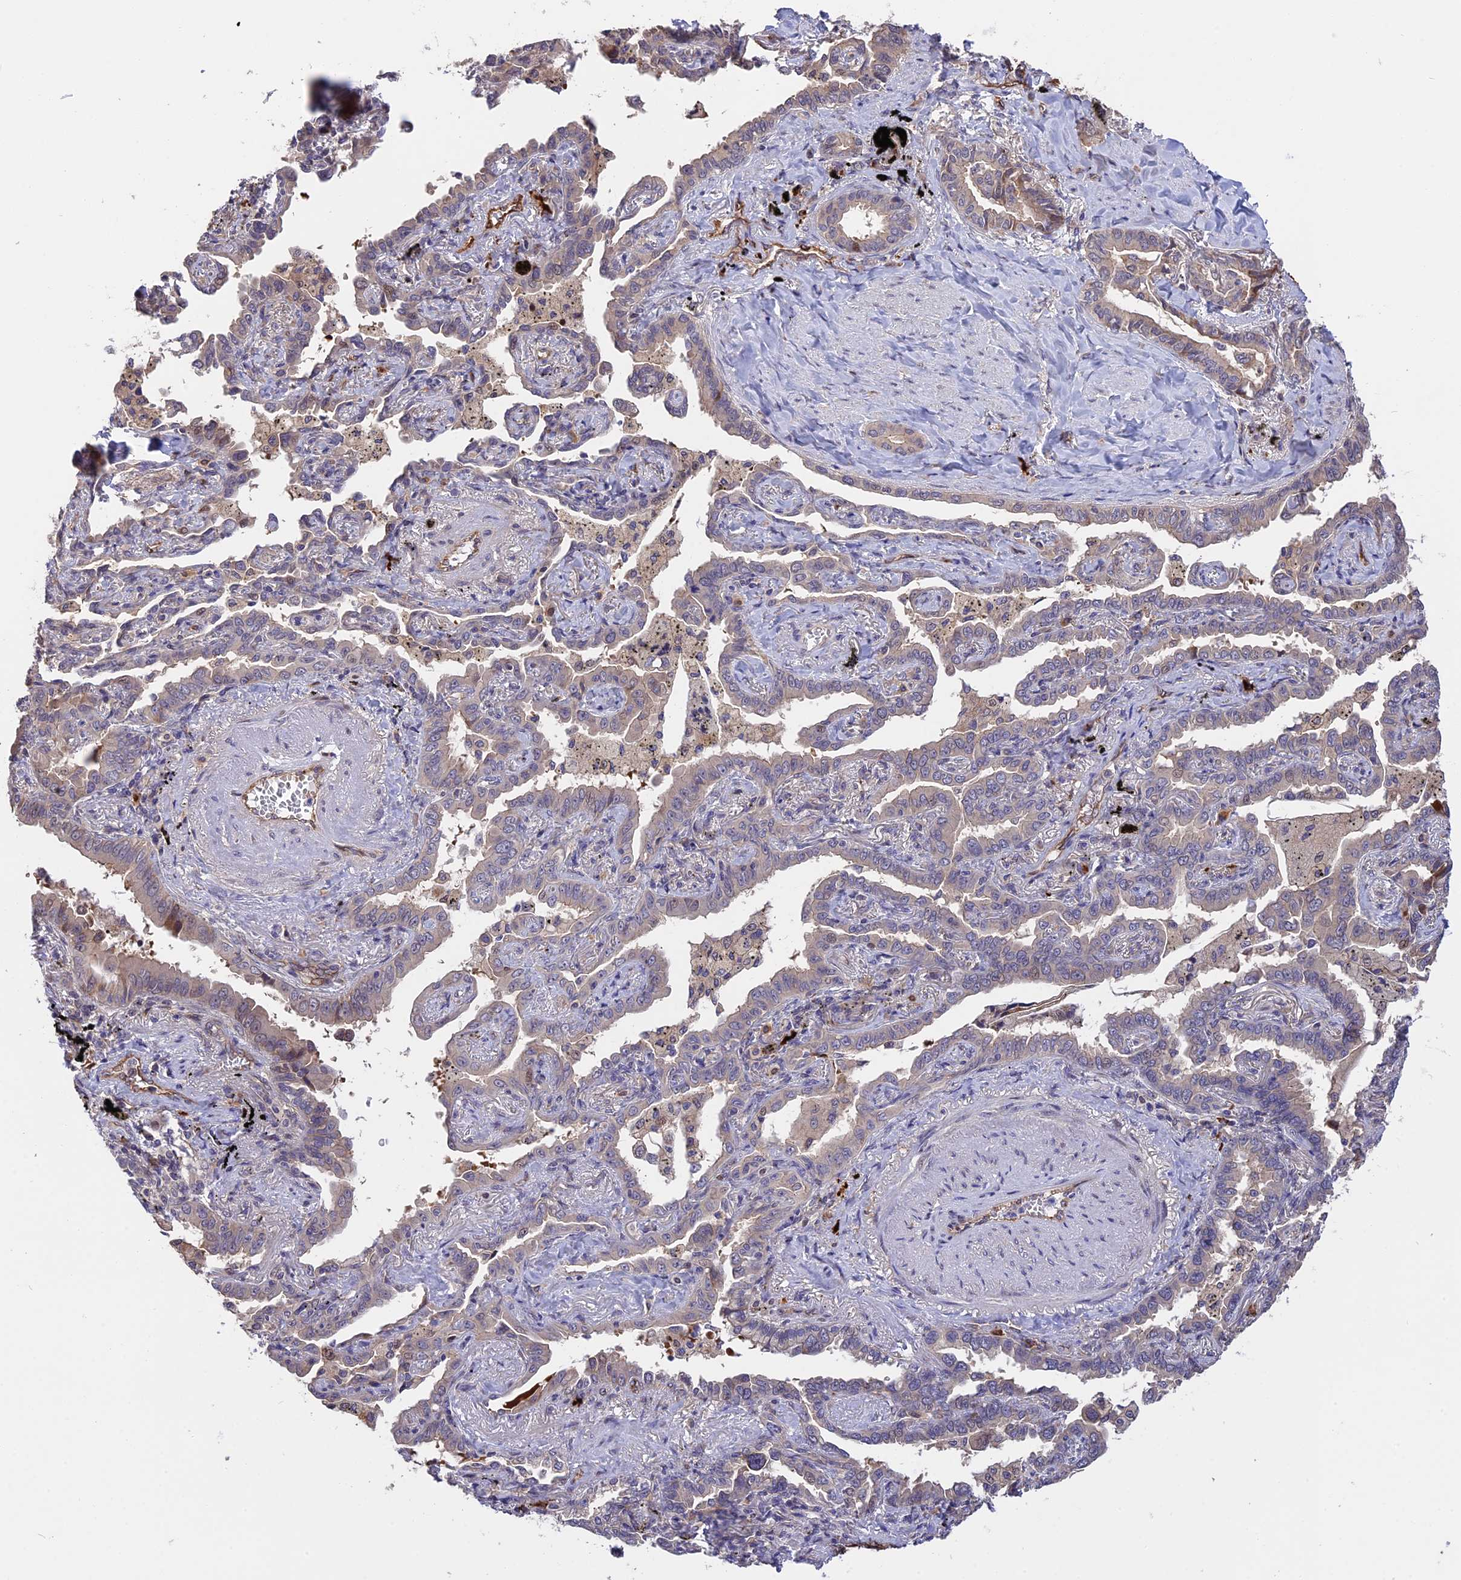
{"staining": {"intensity": "negative", "quantity": "none", "location": "none"}, "tissue": "lung cancer", "cell_type": "Tumor cells", "image_type": "cancer", "snomed": [{"axis": "morphology", "description": "Adenocarcinoma, NOS"}, {"axis": "topography", "description": "Lung"}], "caption": "This is a image of immunohistochemistry staining of lung cancer, which shows no positivity in tumor cells.", "gene": "MFSD2A", "patient": {"sex": "male", "age": 67}}